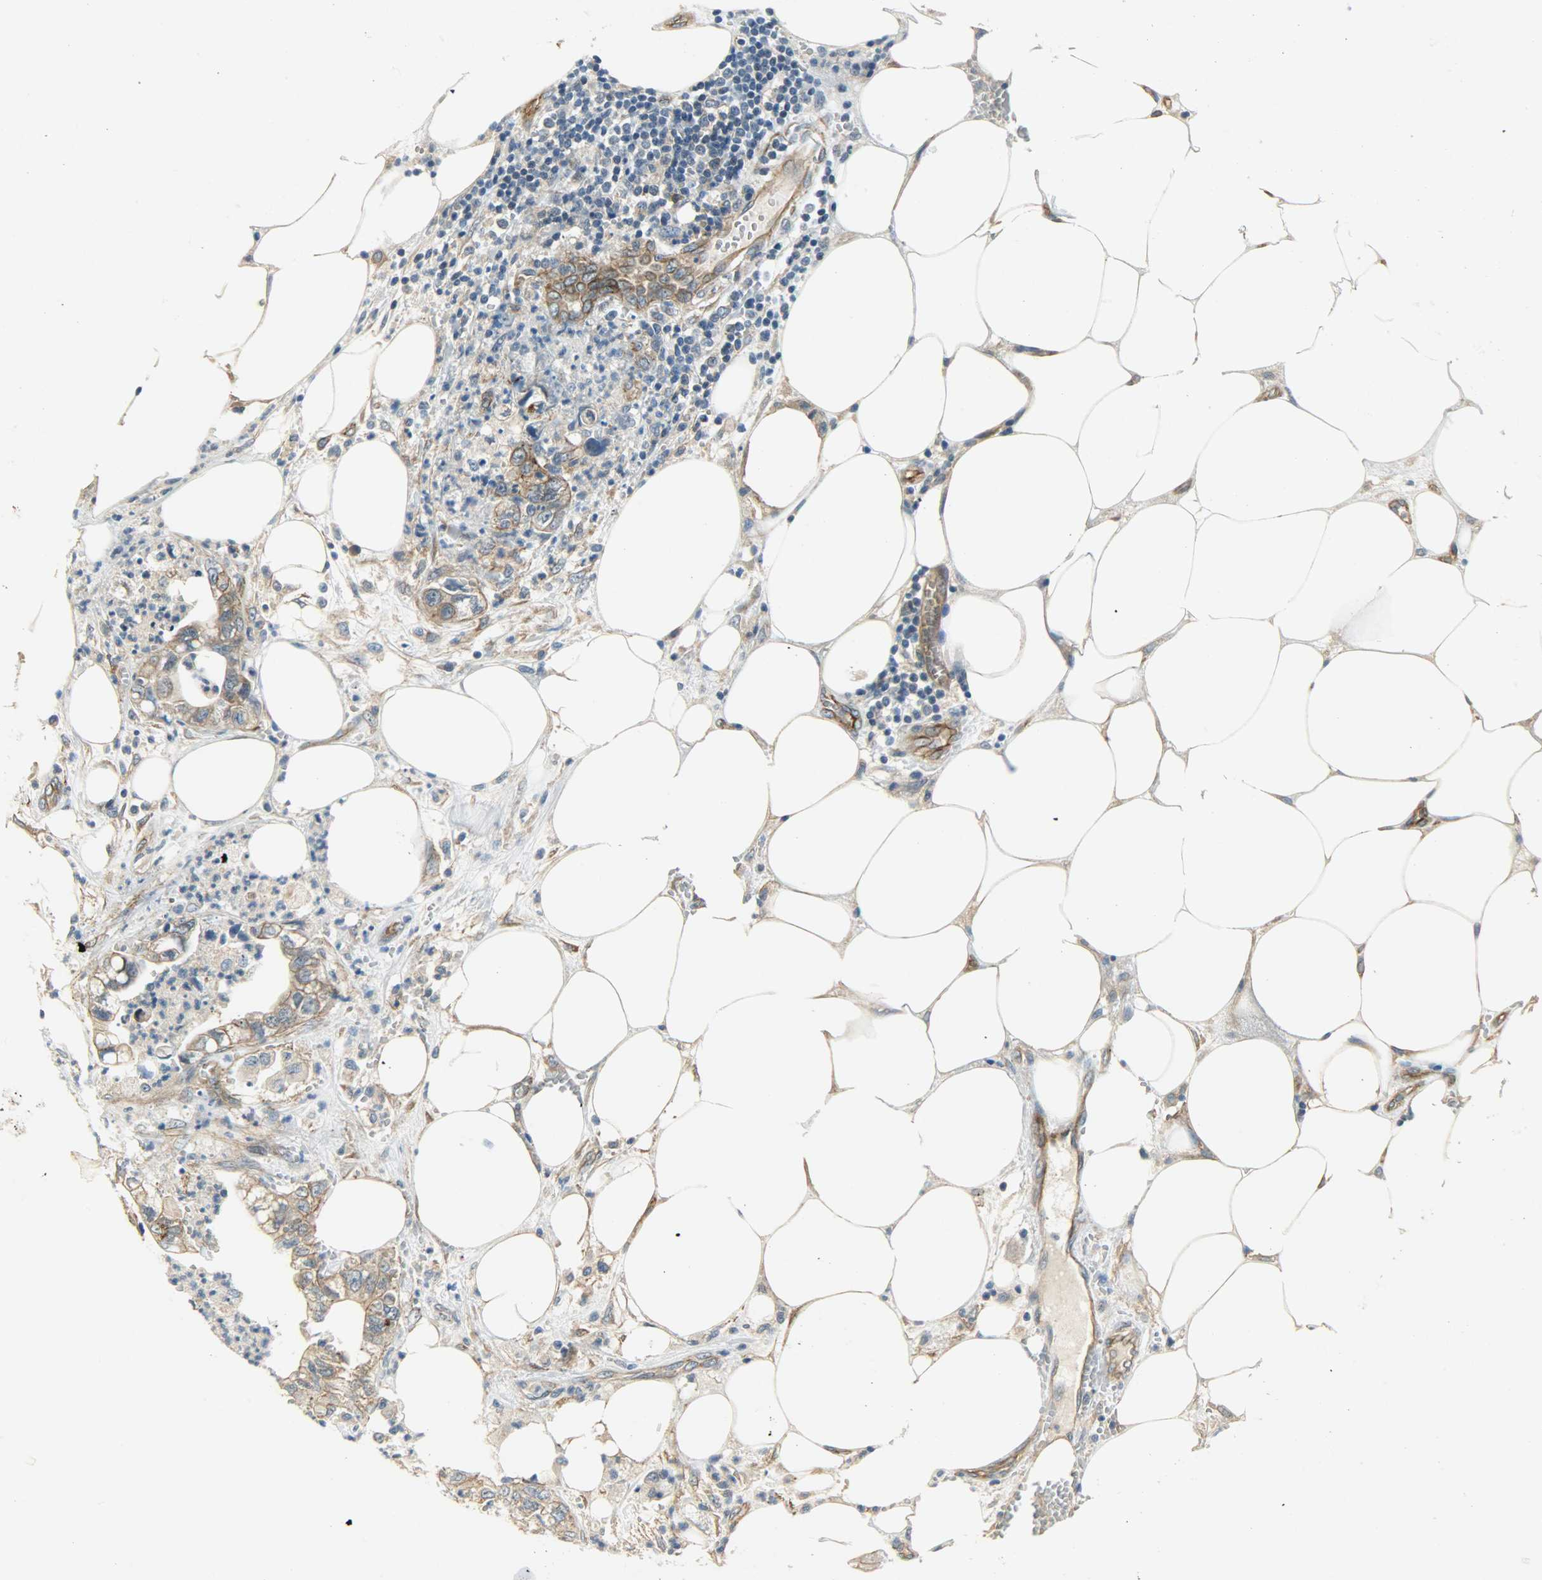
{"staining": {"intensity": "moderate", "quantity": ">75%", "location": "cytoplasmic/membranous"}, "tissue": "pancreatic cancer", "cell_type": "Tumor cells", "image_type": "cancer", "snomed": [{"axis": "morphology", "description": "Adenocarcinoma, NOS"}, {"axis": "topography", "description": "Pancreas"}], "caption": "A brown stain labels moderate cytoplasmic/membranous expression of a protein in adenocarcinoma (pancreatic) tumor cells.", "gene": "KIAA1217", "patient": {"sex": "male", "age": 70}}